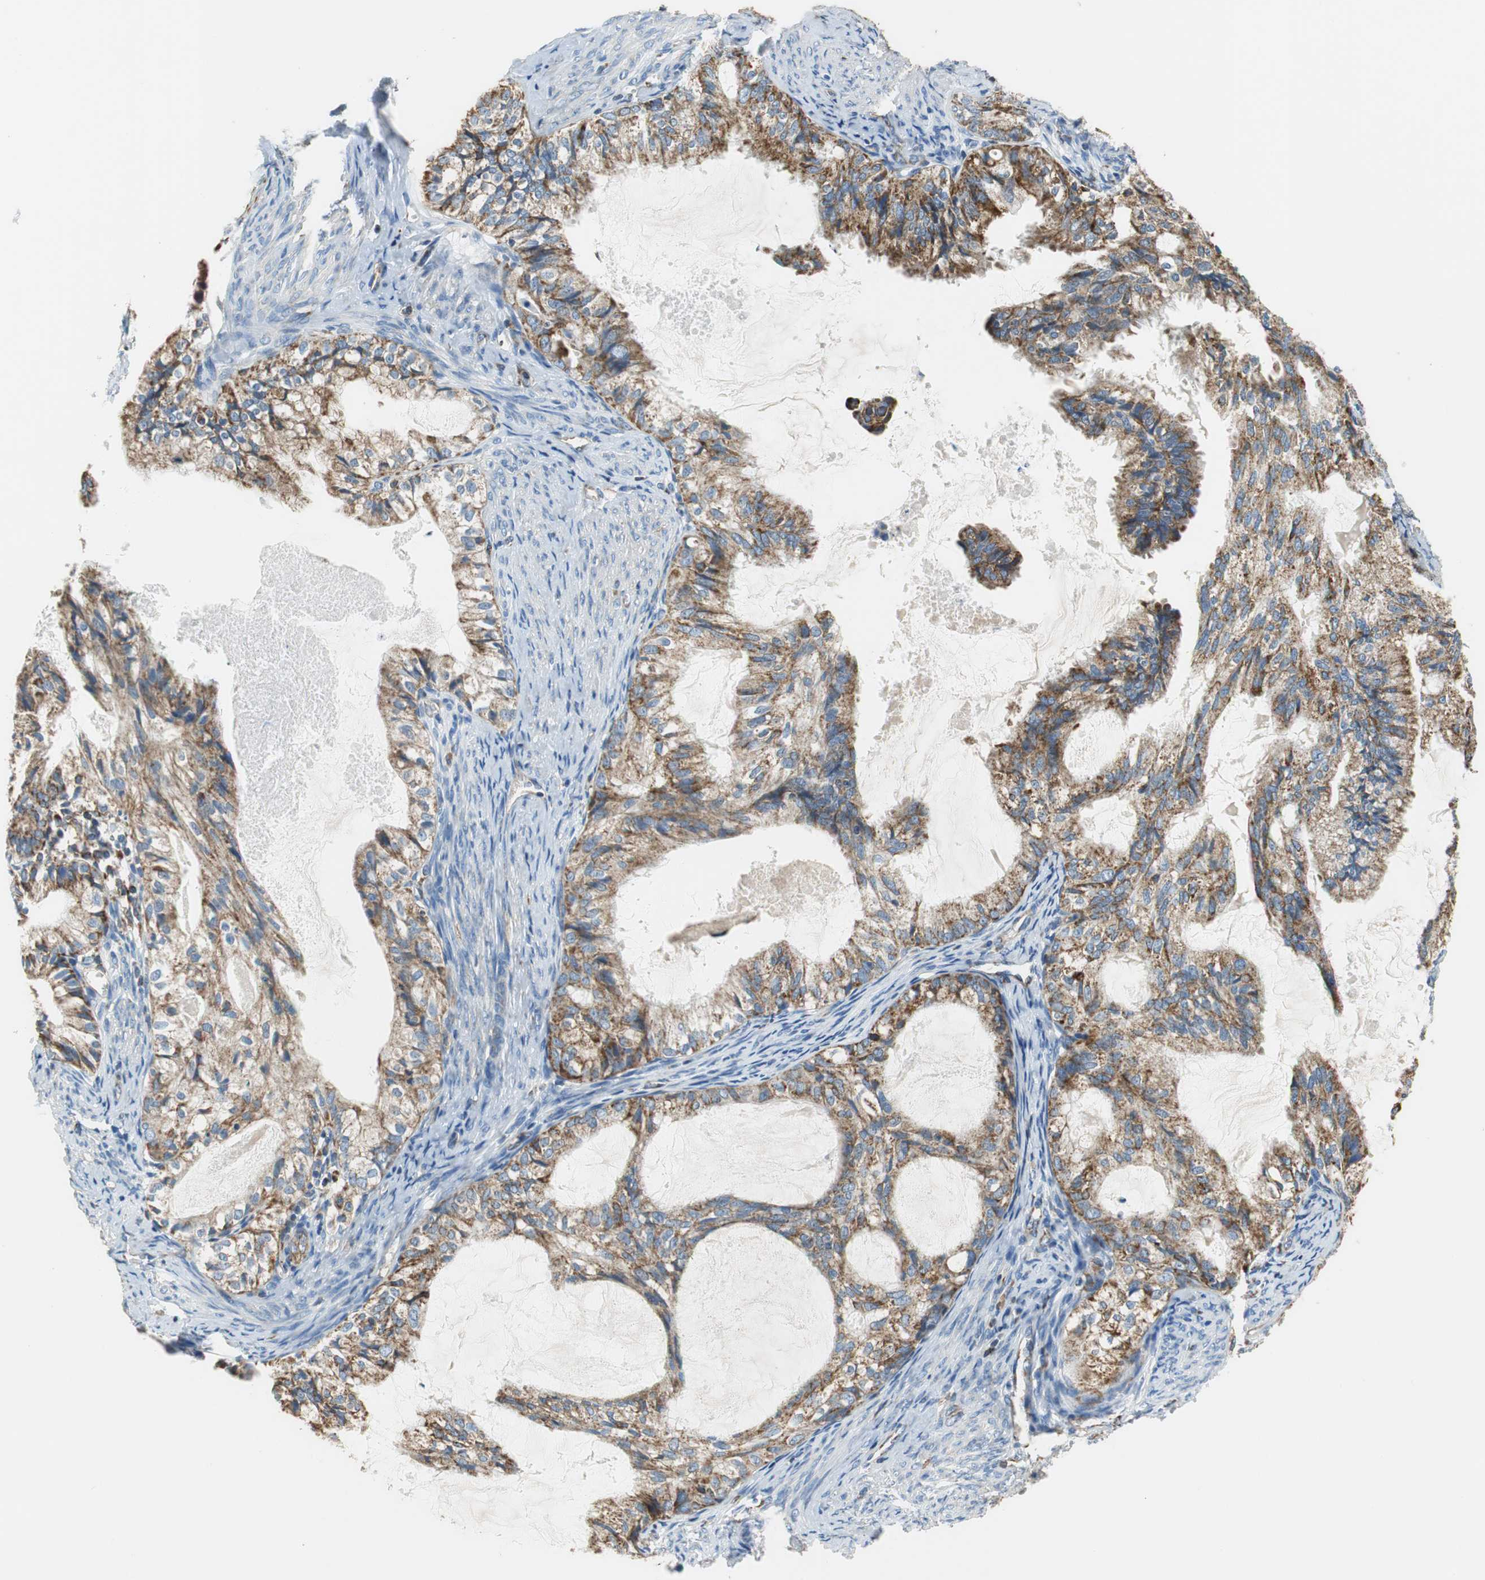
{"staining": {"intensity": "strong", "quantity": ">75%", "location": "cytoplasmic/membranous"}, "tissue": "cervical cancer", "cell_type": "Tumor cells", "image_type": "cancer", "snomed": [{"axis": "morphology", "description": "Normal tissue, NOS"}, {"axis": "morphology", "description": "Adenocarcinoma, NOS"}, {"axis": "topography", "description": "Cervix"}, {"axis": "topography", "description": "Endometrium"}], "caption": "A high-resolution micrograph shows IHC staining of cervical cancer, which demonstrates strong cytoplasmic/membranous staining in approximately >75% of tumor cells.", "gene": "GSTK1", "patient": {"sex": "female", "age": 86}}